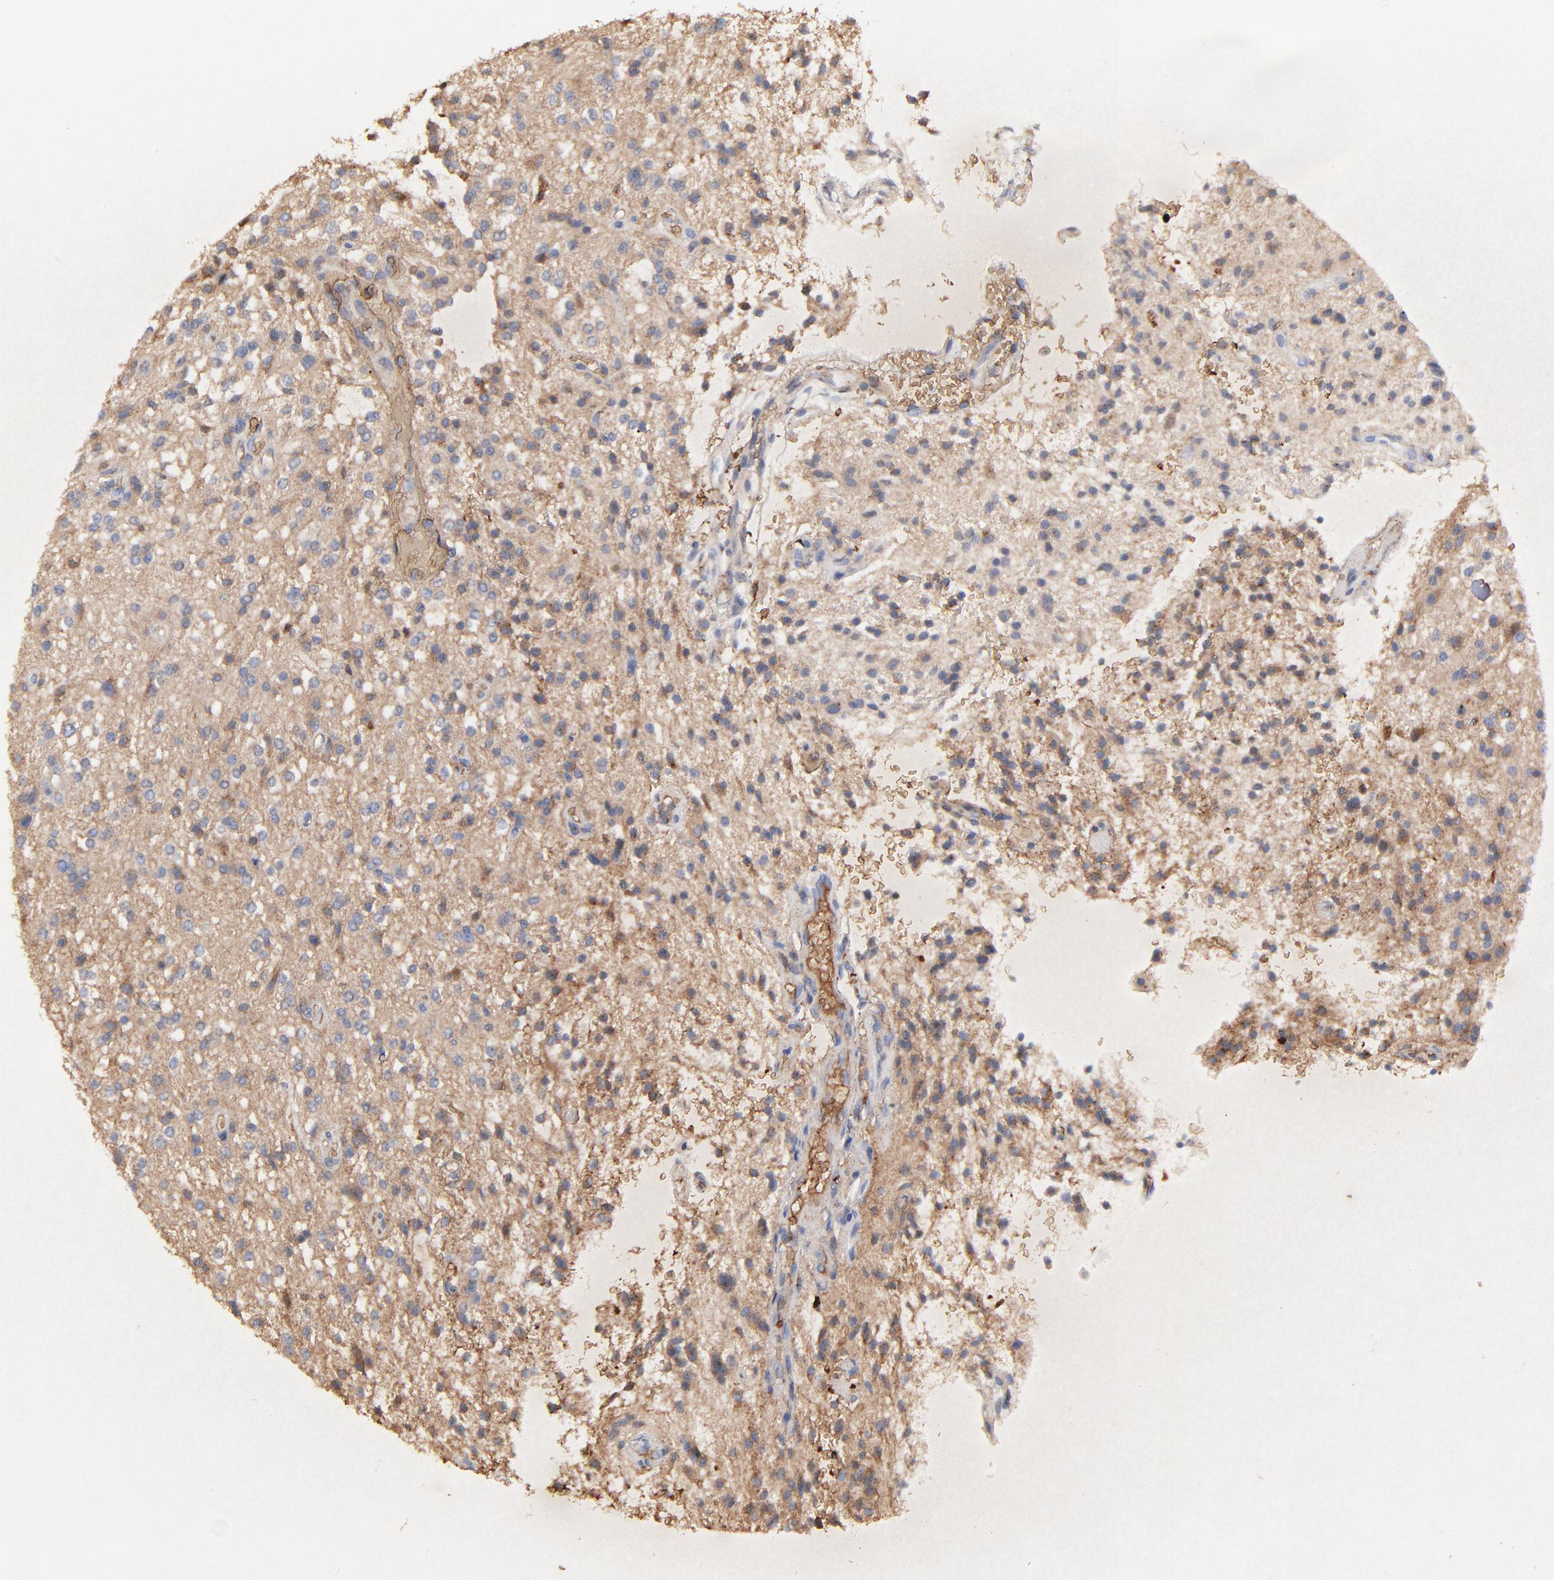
{"staining": {"intensity": "moderate", "quantity": "25%-75%", "location": "cytoplasmic/membranous"}, "tissue": "glioma", "cell_type": "Tumor cells", "image_type": "cancer", "snomed": [{"axis": "morphology", "description": "Glioma, malignant, NOS"}, {"axis": "topography", "description": "Cerebellum"}], "caption": "Tumor cells show medium levels of moderate cytoplasmic/membranous expression in about 25%-75% of cells in glioma.", "gene": "PAG1", "patient": {"sex": "female", "age": 10}}